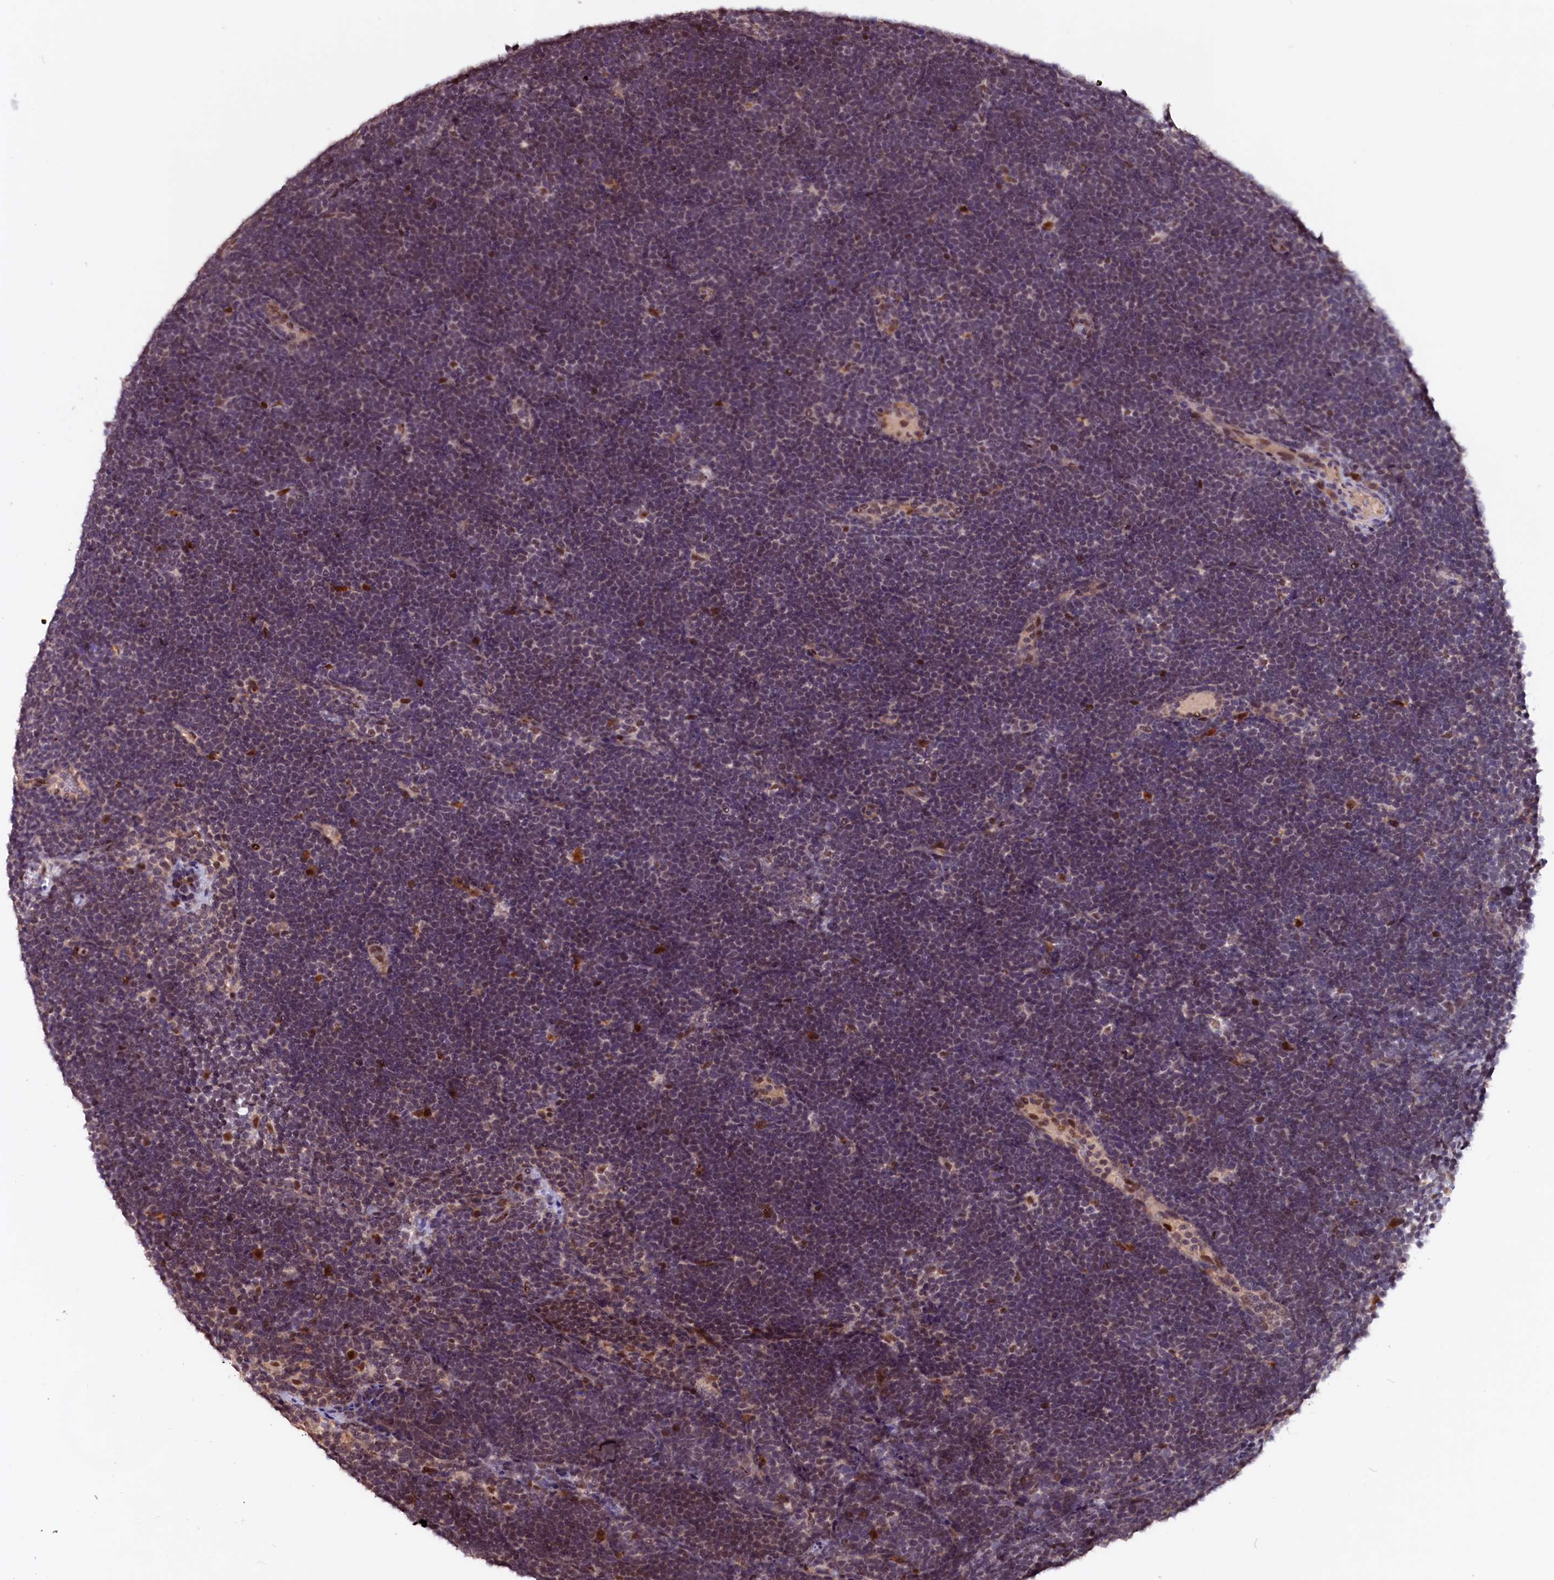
{"staining": {"intensity": "weak", "quantity": "<25%", "location": "cytoplasmic/membranous"}, "tissue": "lymphoma", "cell_type": "Tumor cells", "image_type": "cancer", "snomed": [{"axis": "morphology", "description": "Malignant lymphoma, non-Hodgkin's type, High grade"}, {"axis": "topography", "description": "Lymph node"}], "caption": "The image shows no staining of tumor cells in malignant lymphoma, non-Hodgkin's type (high-grade).", "gene": "RNMT", "patient": {"sex": "male", "age": 13}}